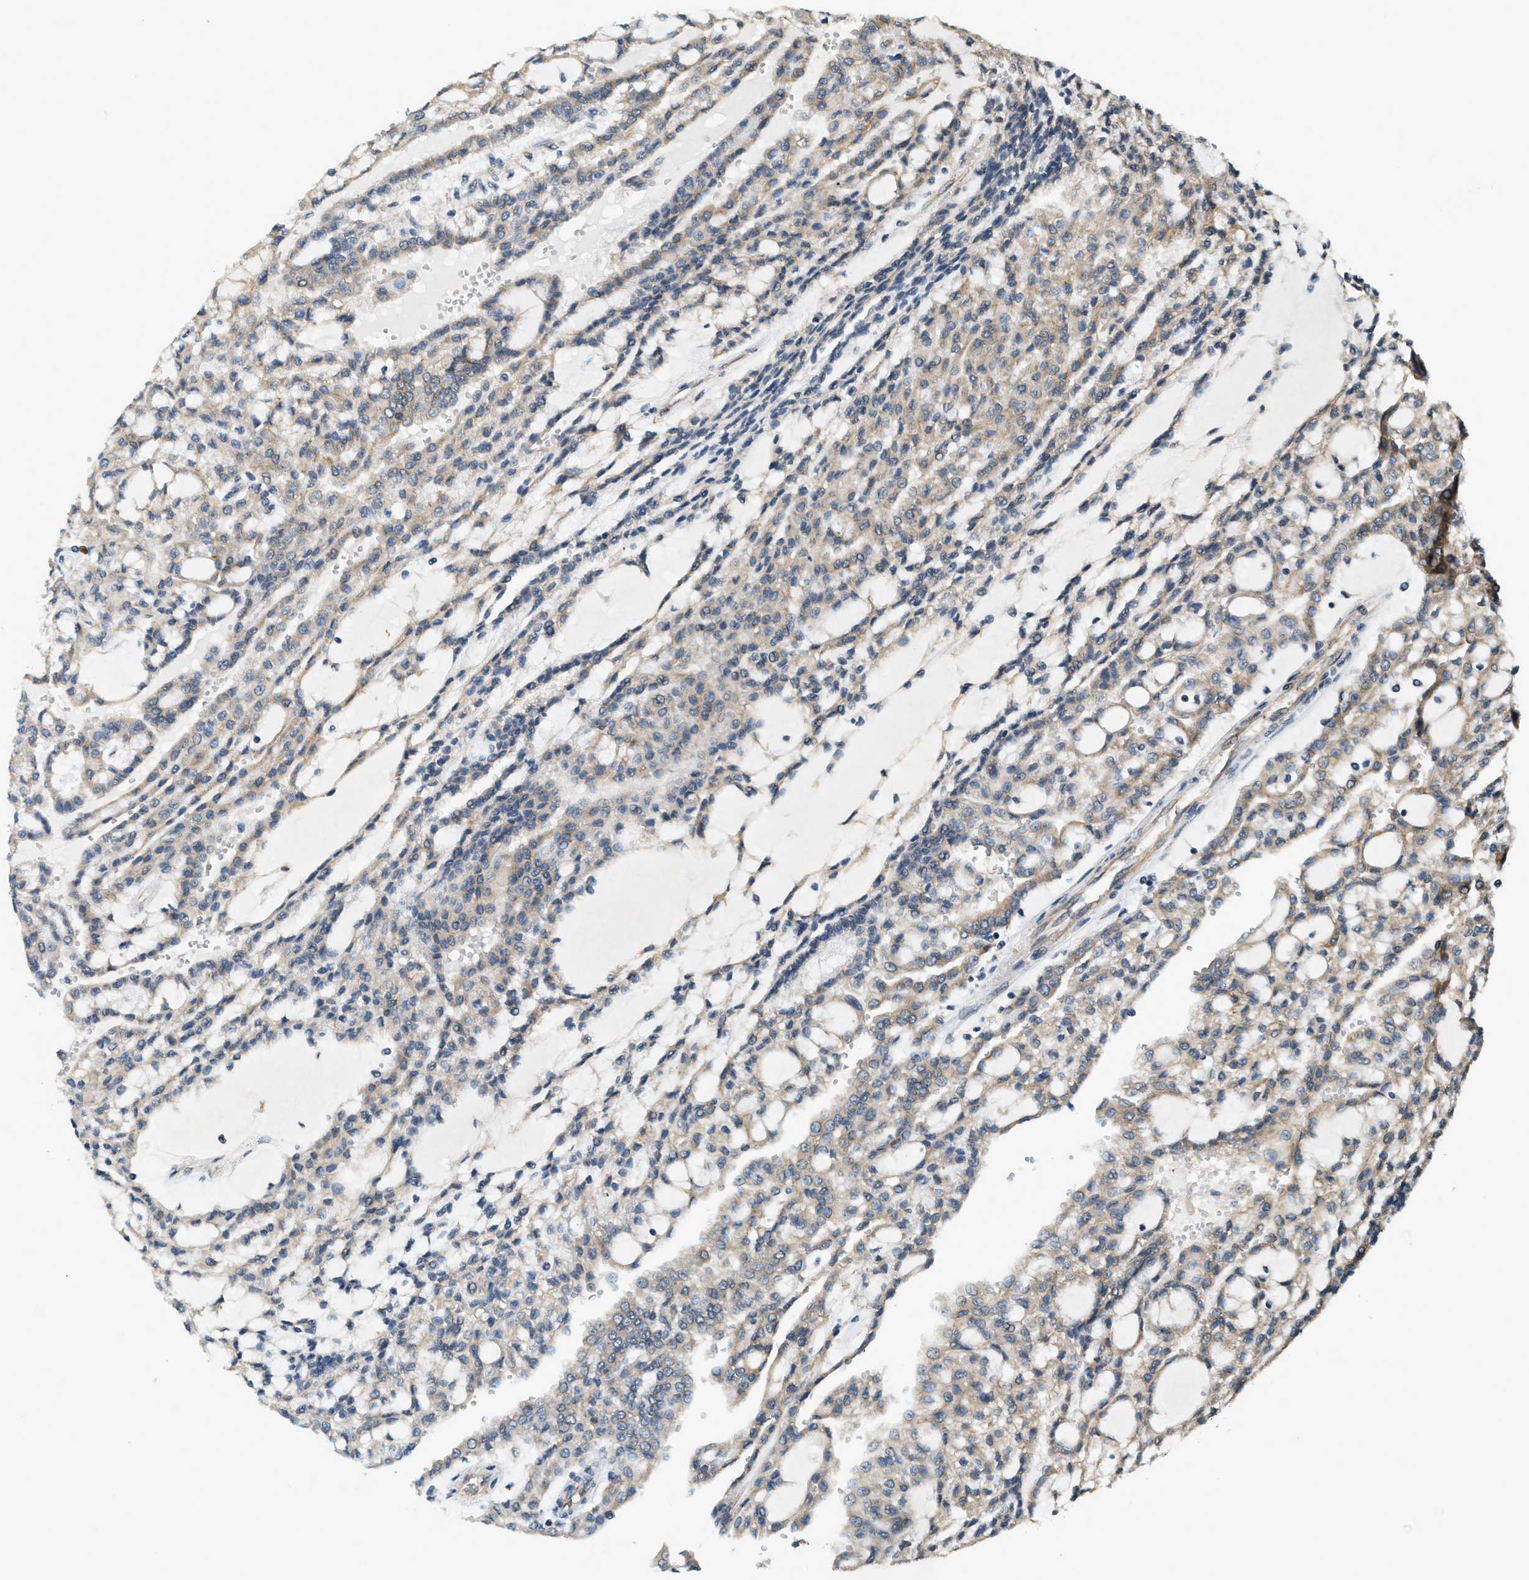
{"staining": {"intensity": "weak", "quantity": "25%-75%", "location": "cytoplasmic/membranous"}, "tissue": "renal cancer", "cell_type": "Tumor cells", "image_type": "cancer", "snomed": [{"axis": "morphology", "description": "Adenocarcinoma, NOS"}, {"axis": "topography", "description": "Kidney"}], "caption": "Immunohistochemistry staining of renal adenocarcinoma, which displays low levels of weak cytoplasmic/membranous staining in about 25%-75% of tumor cells indicating weak cytoplasmic/membranous protein staining. The staining was performed using DAB (brown) for protein detection and nuclei were counterstained in hematoxylin (blue).", "gene": "ALOX12", "patient": {"sex": "male", "age": 63}}